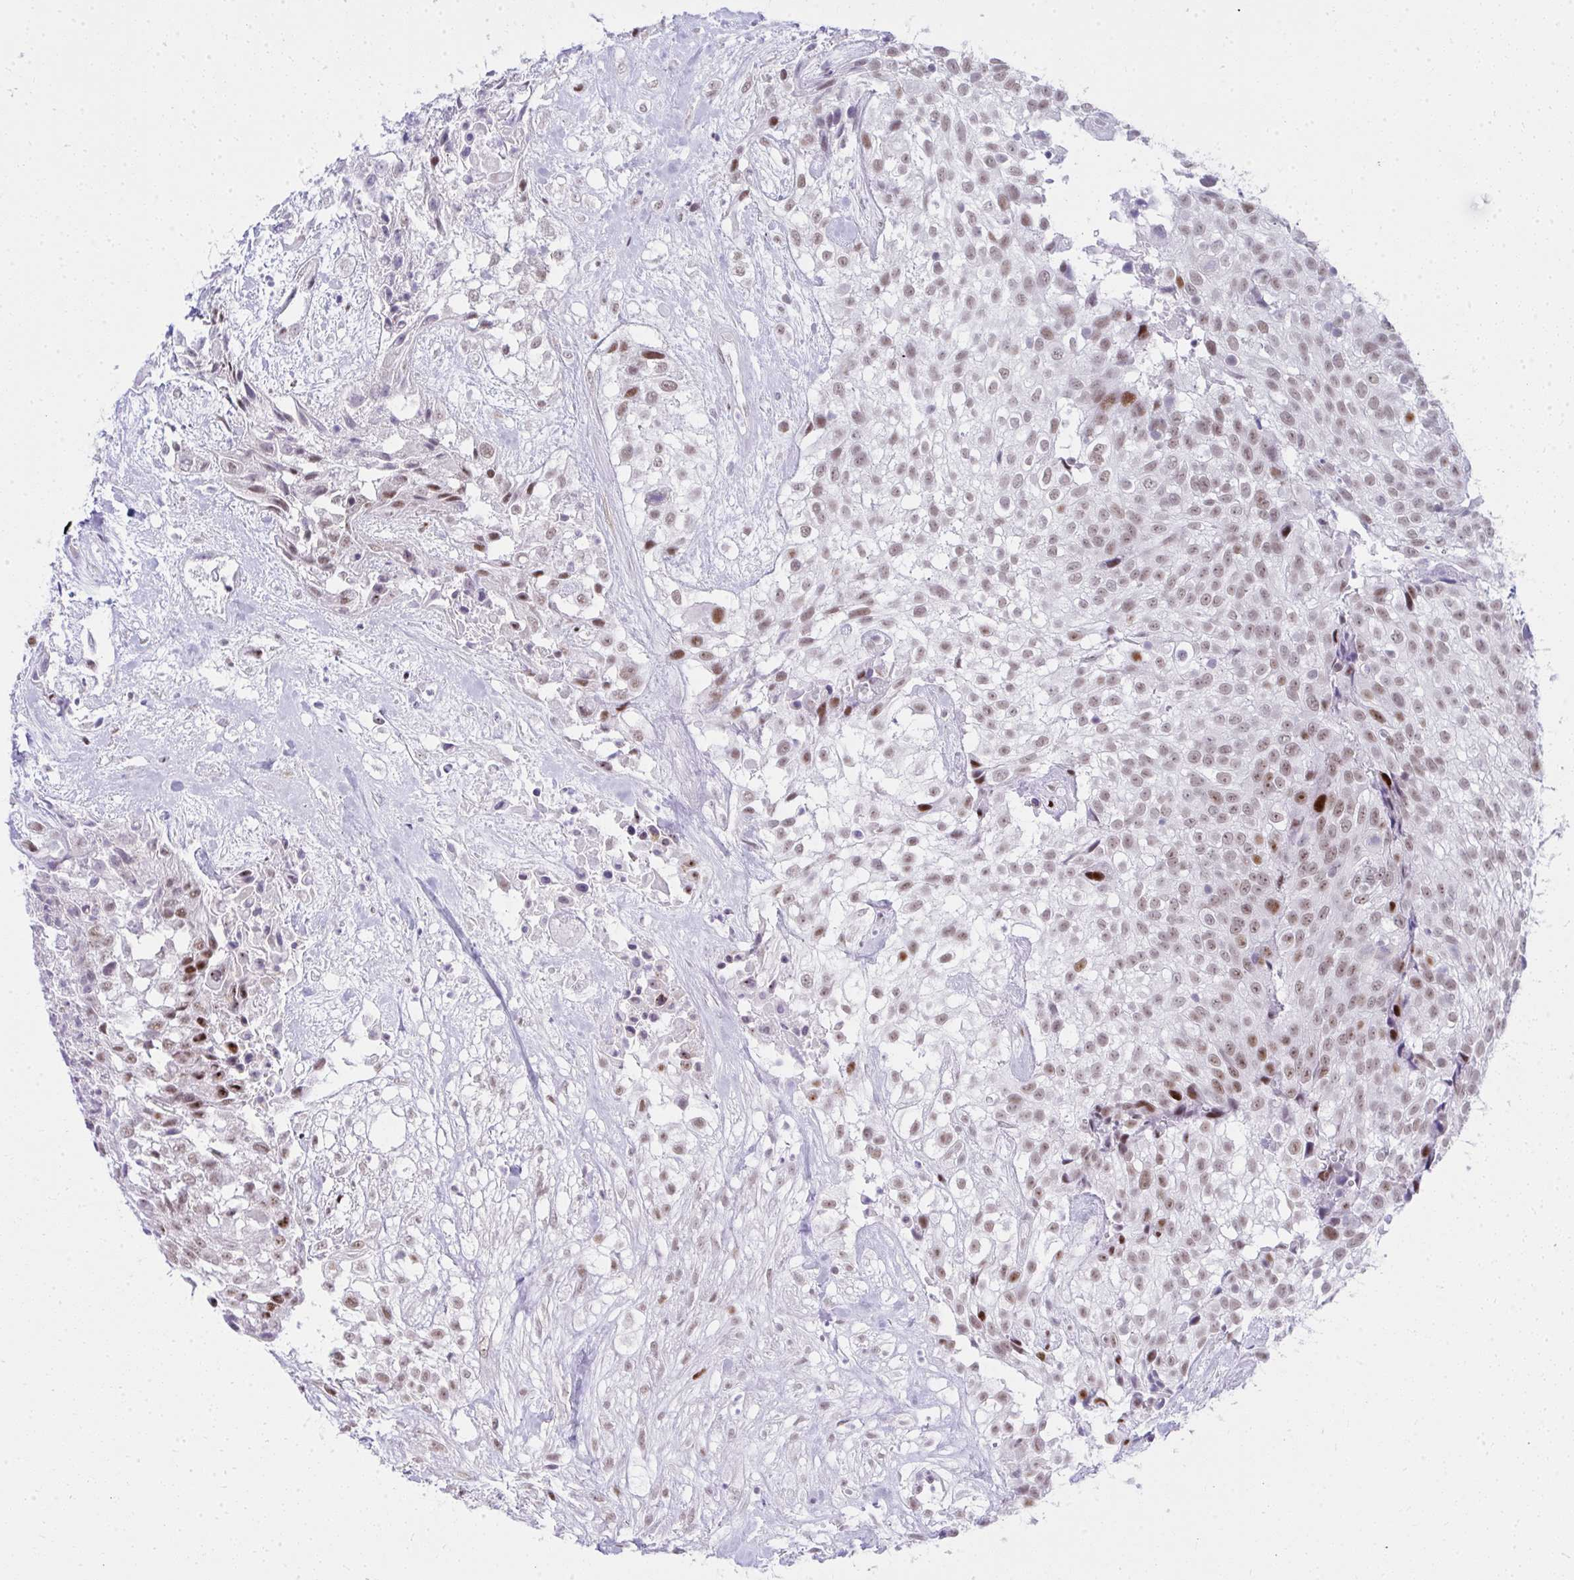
{"staining": {"intensity": "moderate", "quantity": ">75%", "location": "nuclear"}, "tissue": "urothelial cancer", "cell_type": "Tumor cells", "image_type": "cancer", "snomed": [{"axis": "morphology", "description": "Urothelial carcinoma, High grade"}, {"axis": "topography", "description": "Urinary bladder"}], "caption": "A brown stain labels moderate nuclear staining of a protein in human high-grade urothelial carcinoma tumor cells. The staining was performed using DAB (3,3'-diaminobenzidine) to visualize the protein expression in brown, while the nuclei were stained in blue with hematoxylin (Magnification: 20x).", "gene": "GLDN", "patient": {"sex": "male", "age": 56}}